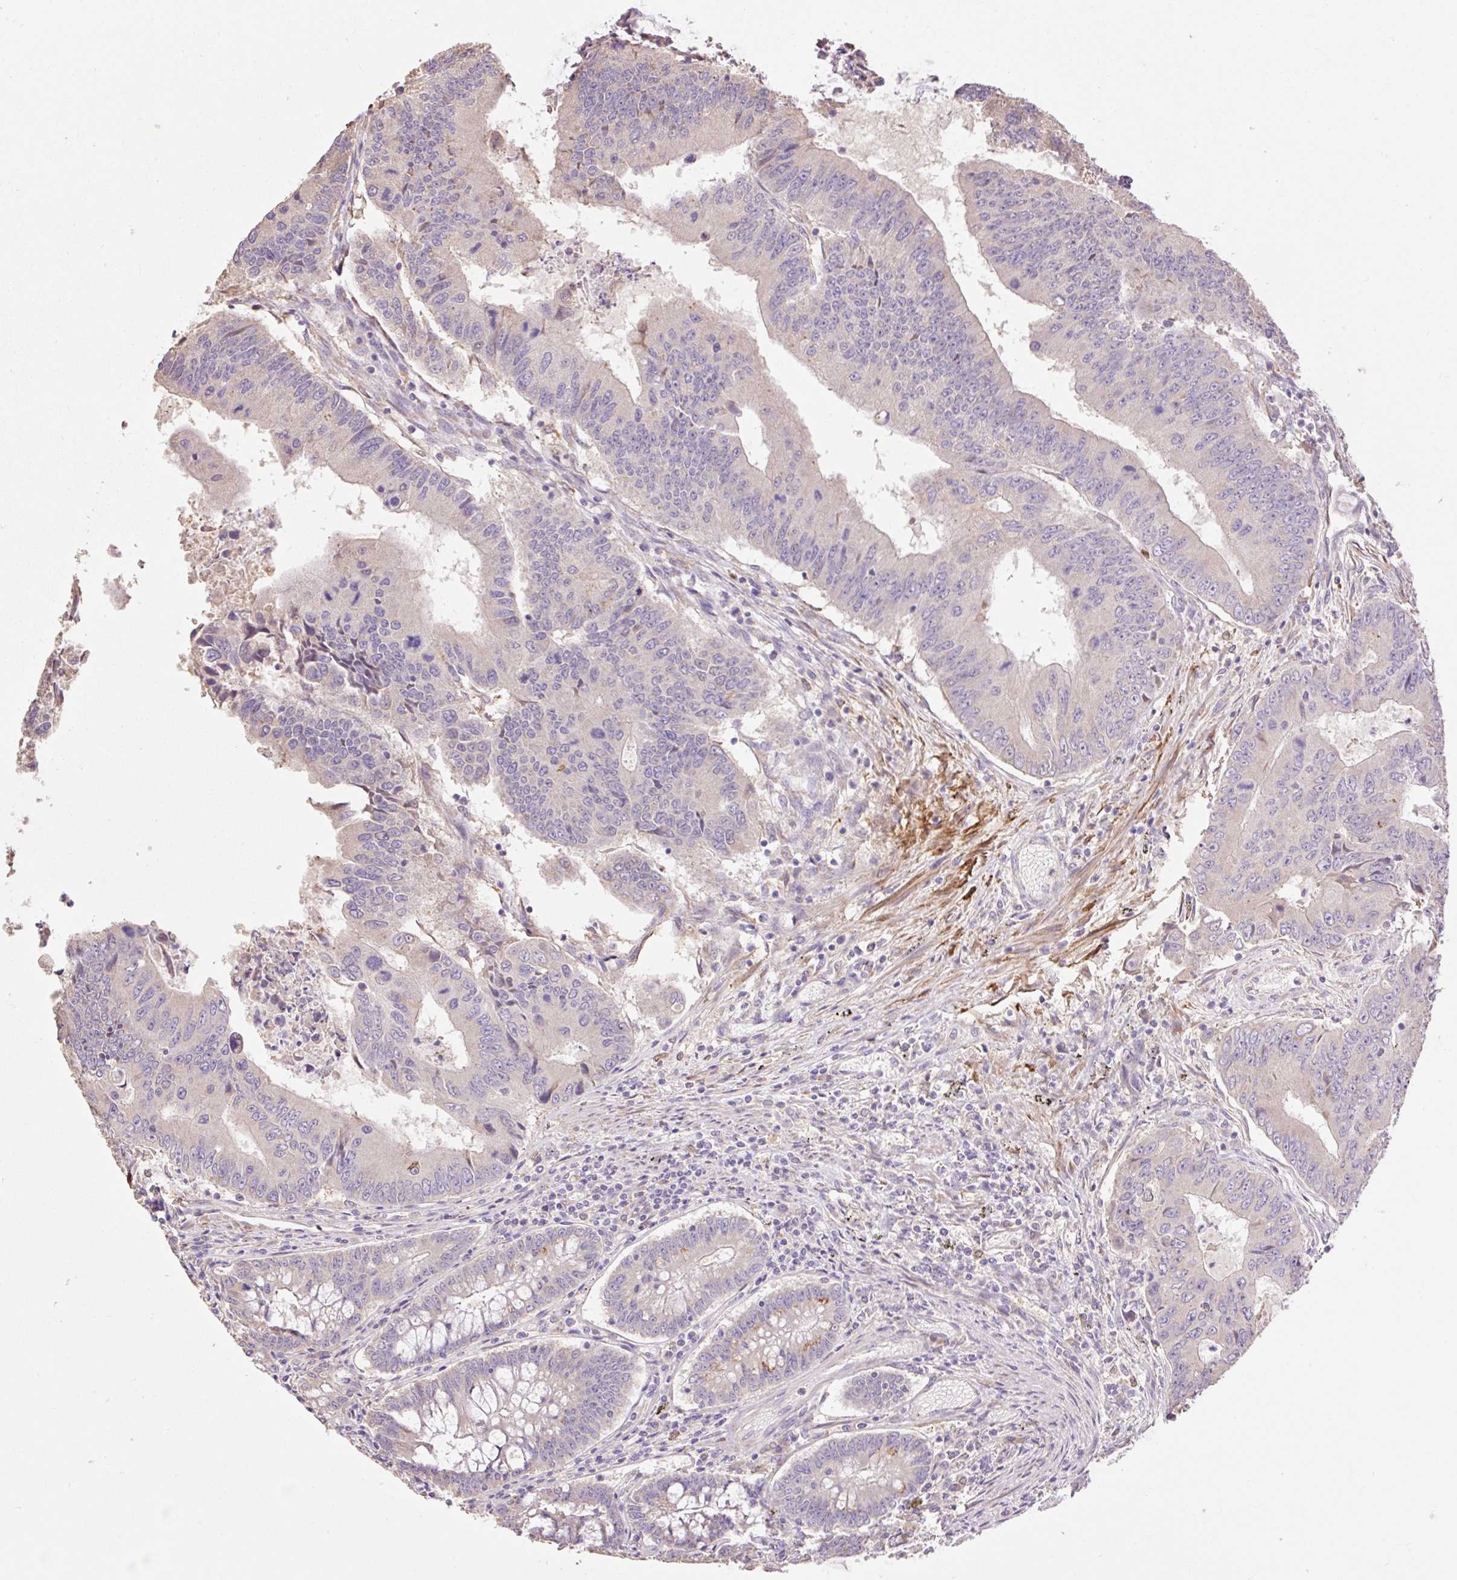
{"staining": {"intensity": "weak", "quantity": "<25%", "location": "cytoplasmic/membranous"}, "tissue": "colorectal cancer", "cell_type": "Tumor cells", "image_type": "cancer", "snomed": [{"axis": "morphology", "description": "Adenocarcinoma, NOS"}, {"axis": "topography", "description": "Colon"}], "caption": "IHC of human colorectal cancer (adenocarcinoma) reveals no expression in tumor cells. (DAB (3,3'-diaminobenzidine) immunohistochemistry with hematoxylin counter stain).", "gene": "DESI1", "patient": {"sex": "male", "age": 53}}